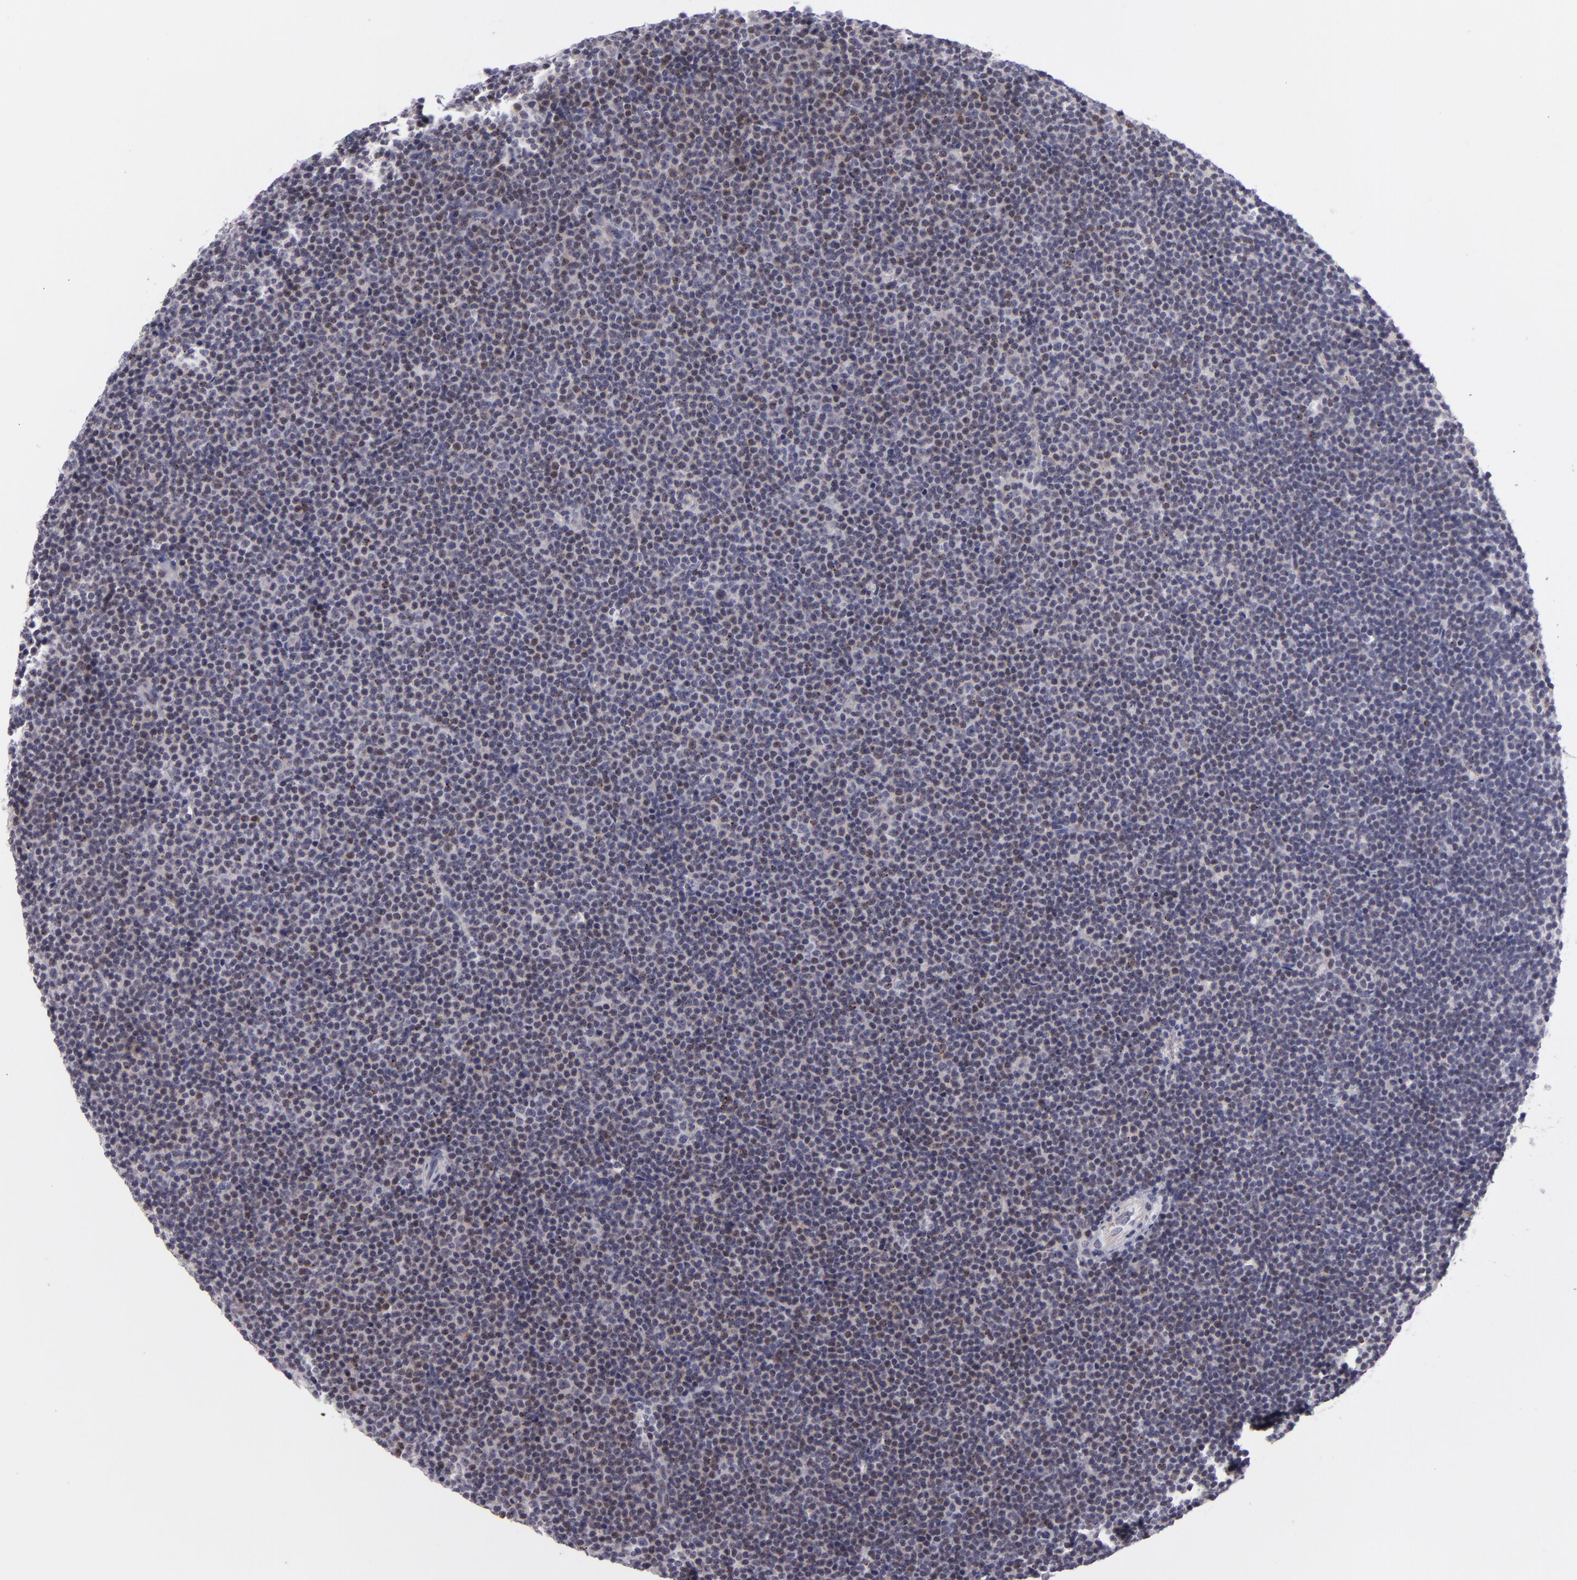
{"staining": {"intensity": "negative", "quantity": "none", "location": "none"}, "tissue": "lymphoma", "cell_type": "Tumor cells", "image_type": "cancer", "snomed": [{"axis": "morphology", "description": "Malignant lymphoma, non-Hodgkin's type, Low grade"}, {"axis": "topography", "description": "Lymph node"}], "caption": "Immunohistochemistry micrograph of neoplastic tissue: lymphoma stained with DAB (3,3'-diaminobenzidine) reveals no significant protein expression in tumor cells.", "gene": "CTNNB1", "patient": {"sex": "female", "age": 69}}